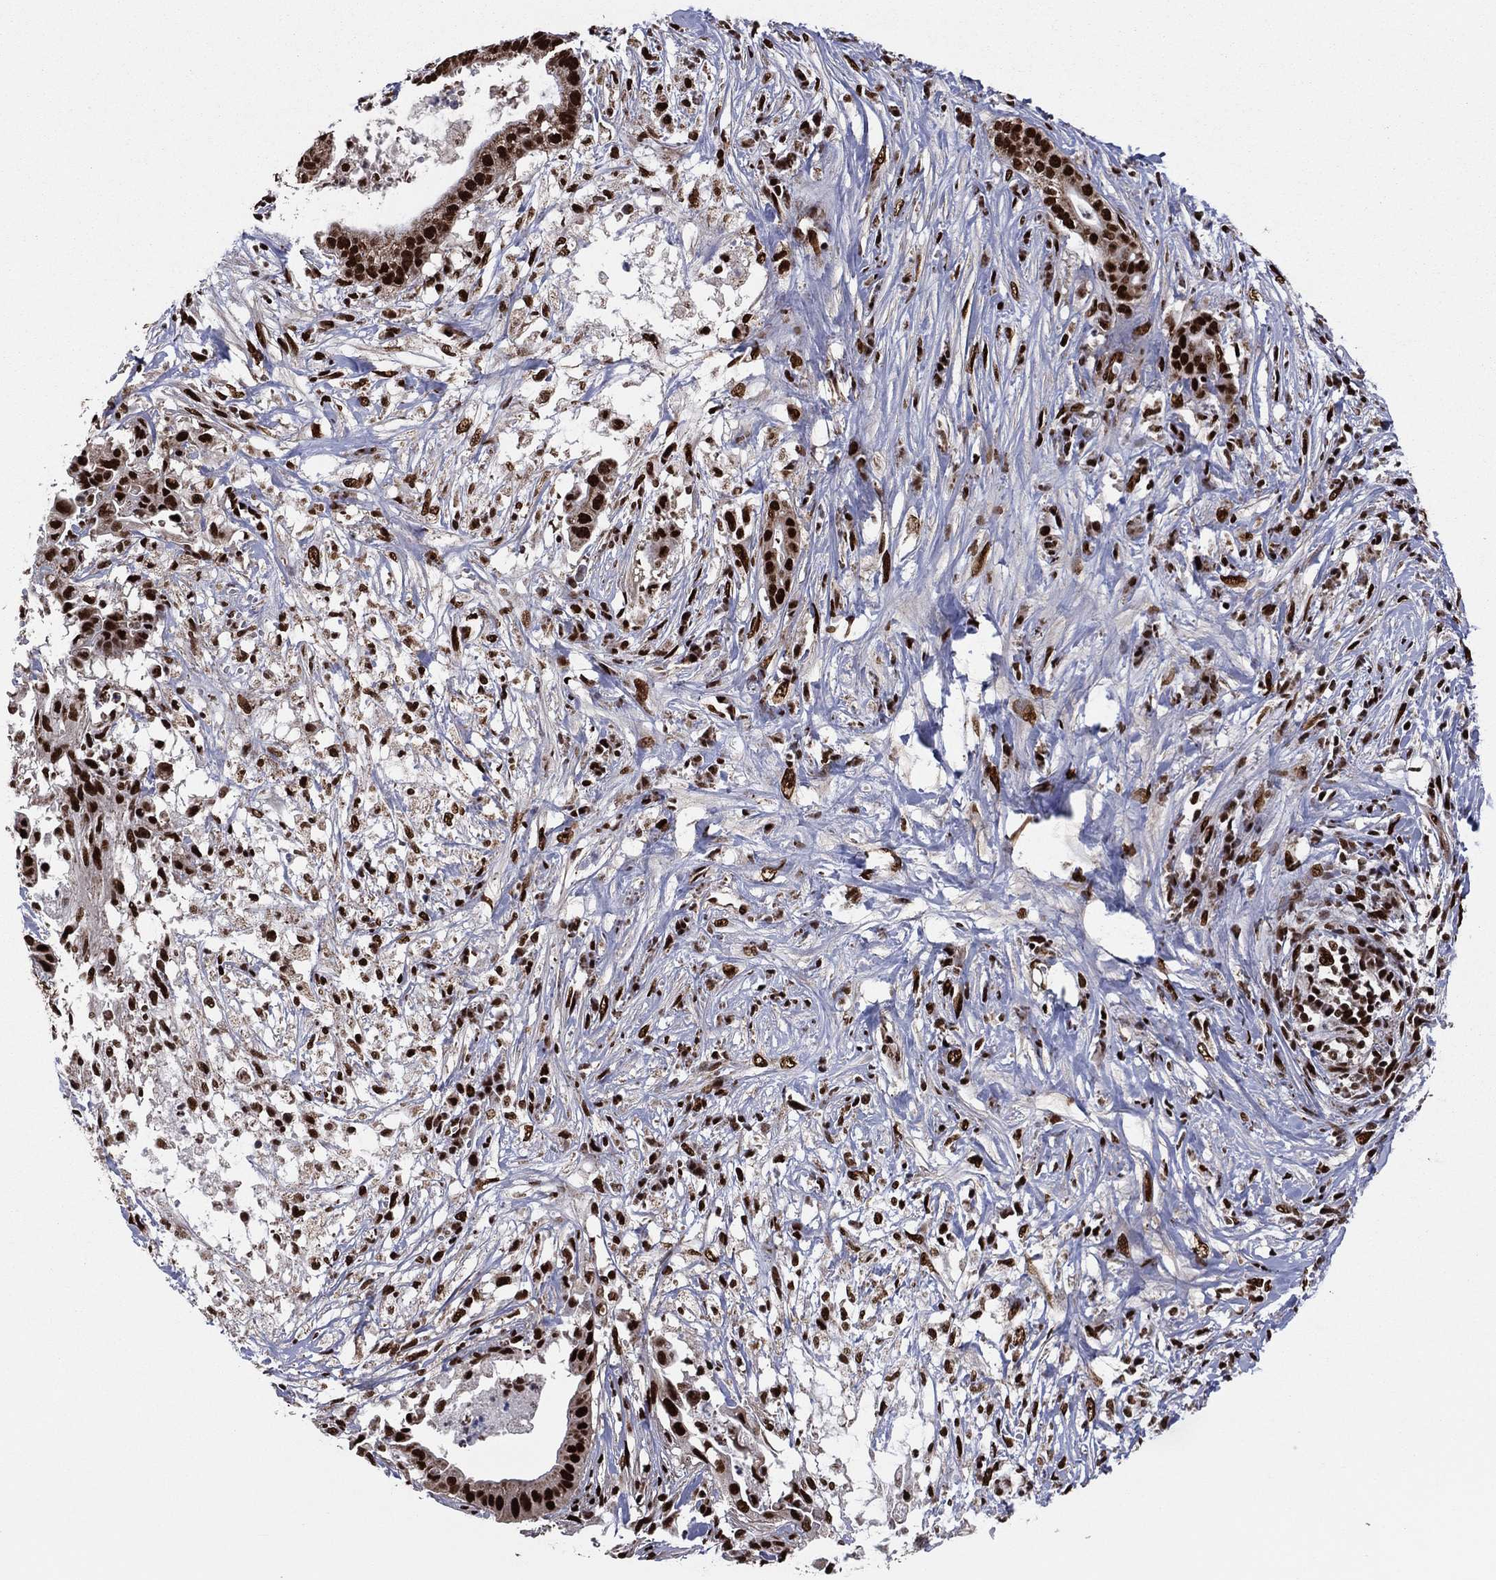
{"staining": {"intensity": "strong", "quantity": ">75%", "location": "nuclear"}, "tissue": "pancreatic cancer", "cell_type": "Tumor cells", "image_type": "cancer", "snomed": [{"axis": "morphology", "description": "Adenocarcinoma, NOS"}, {"axis": "topography", "description": "Pancreas"}], "caption": "Immunohistochemistry (IHC) staining of pancreatic cancer, which displays high levels of strong nuclear positivity in approximately >75% of tumor cells indicating strong nuclear protein expression. The staining was performed using DAB (brown) for protein detection and nuclei were counterstained in hematoxylin (blue).", "gene": "TP53BP1", "patient": {"sex": "male", "age": 61}}